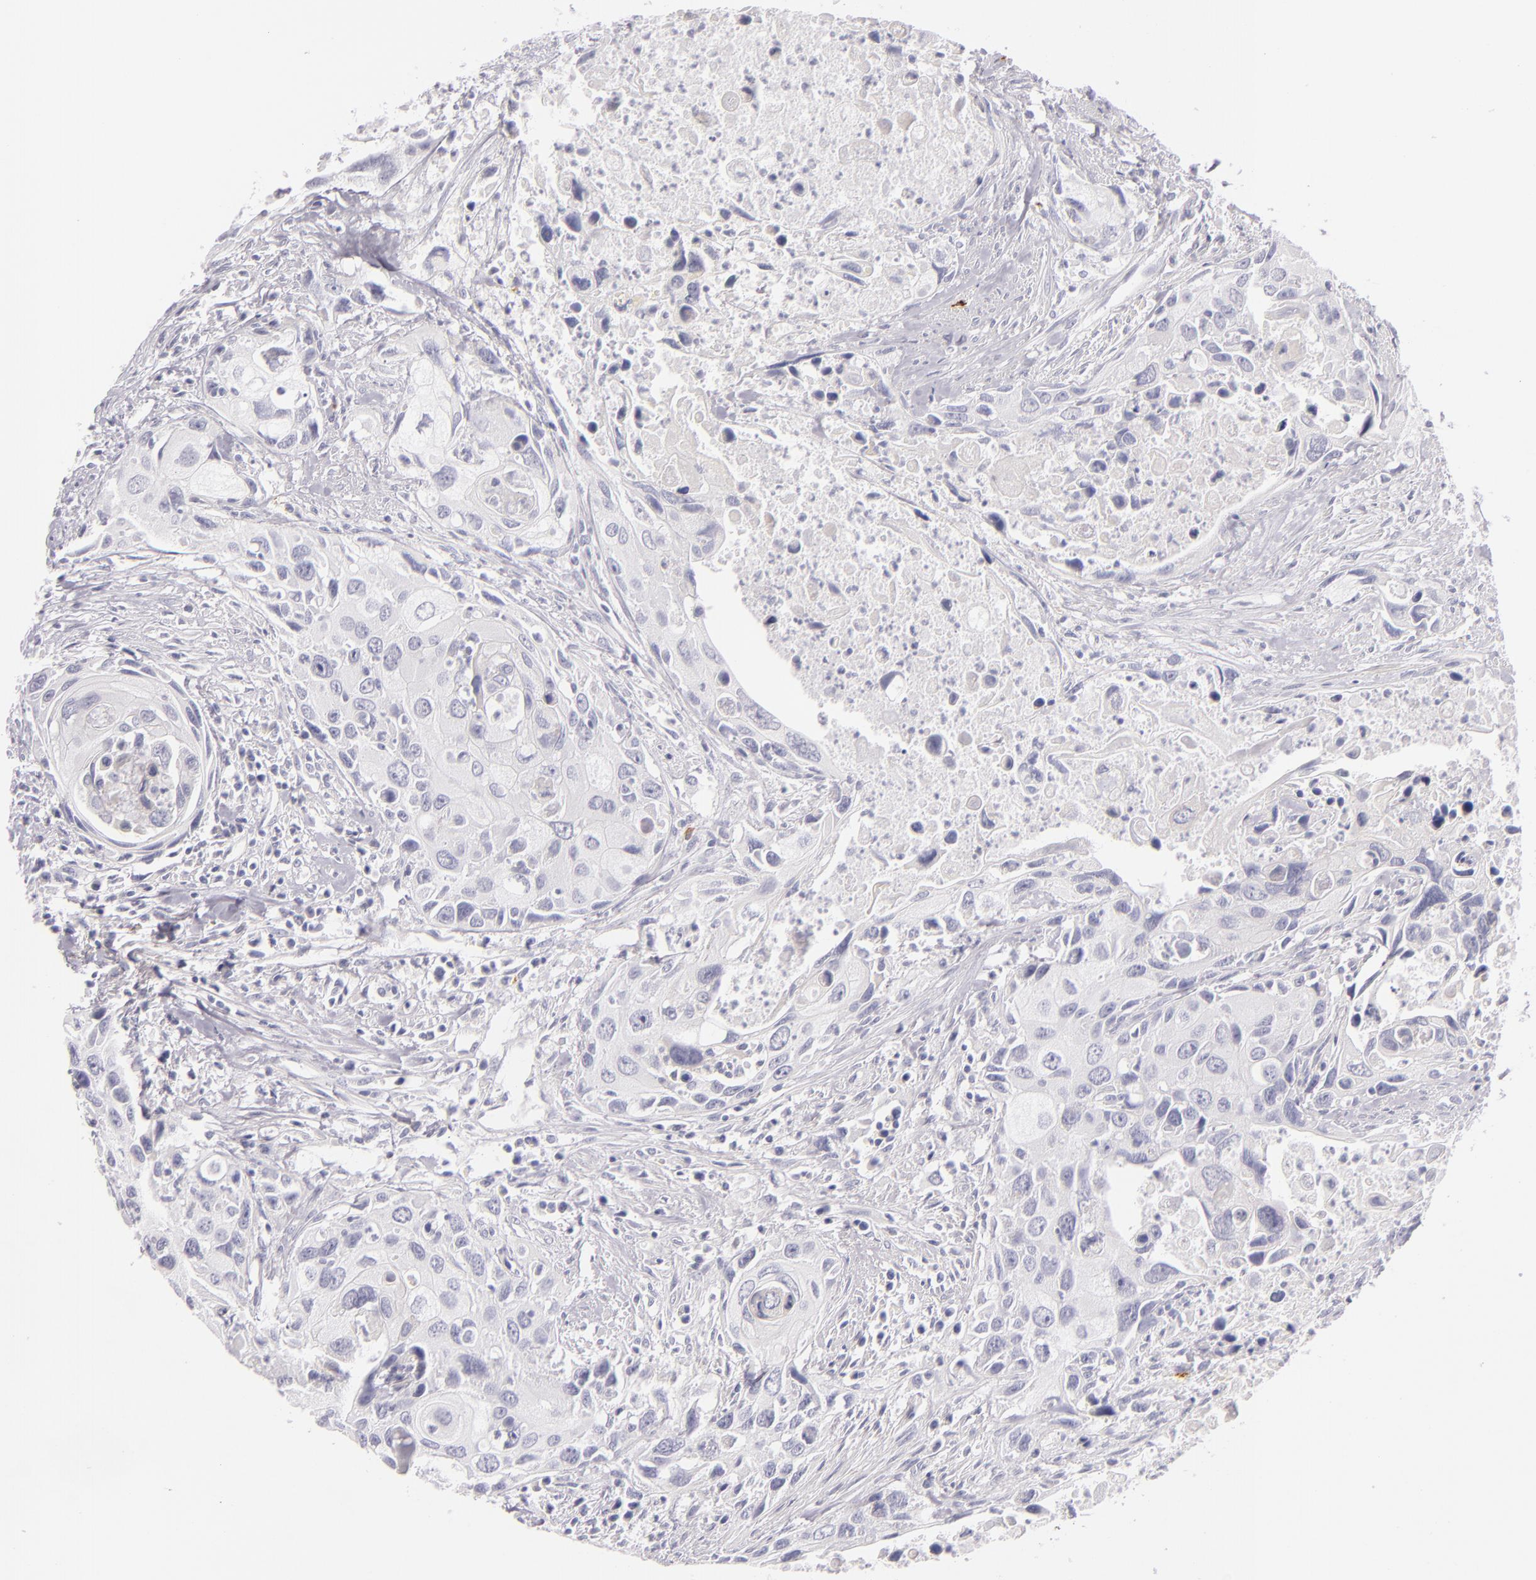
{"staining": {"intensity": "negative", "quantity": "none", "location": "none"}, "tissue": "urothelial cancer", "cell_type": "Tumor cells", "image_type": "cancer", "snomed": [{"axis": "morphology", "description": "Urothelial carcinoma, High grade"}, {"axis": "topography", "description": "Urinary bladder"}], "caption": "Immunohistochemical staining of human urothelial carcinoma (high-grade) demonstrates no significant expression in tumor cells.", "gene": "TPSD1", "patient": {"sex": "male", "age": 71}}